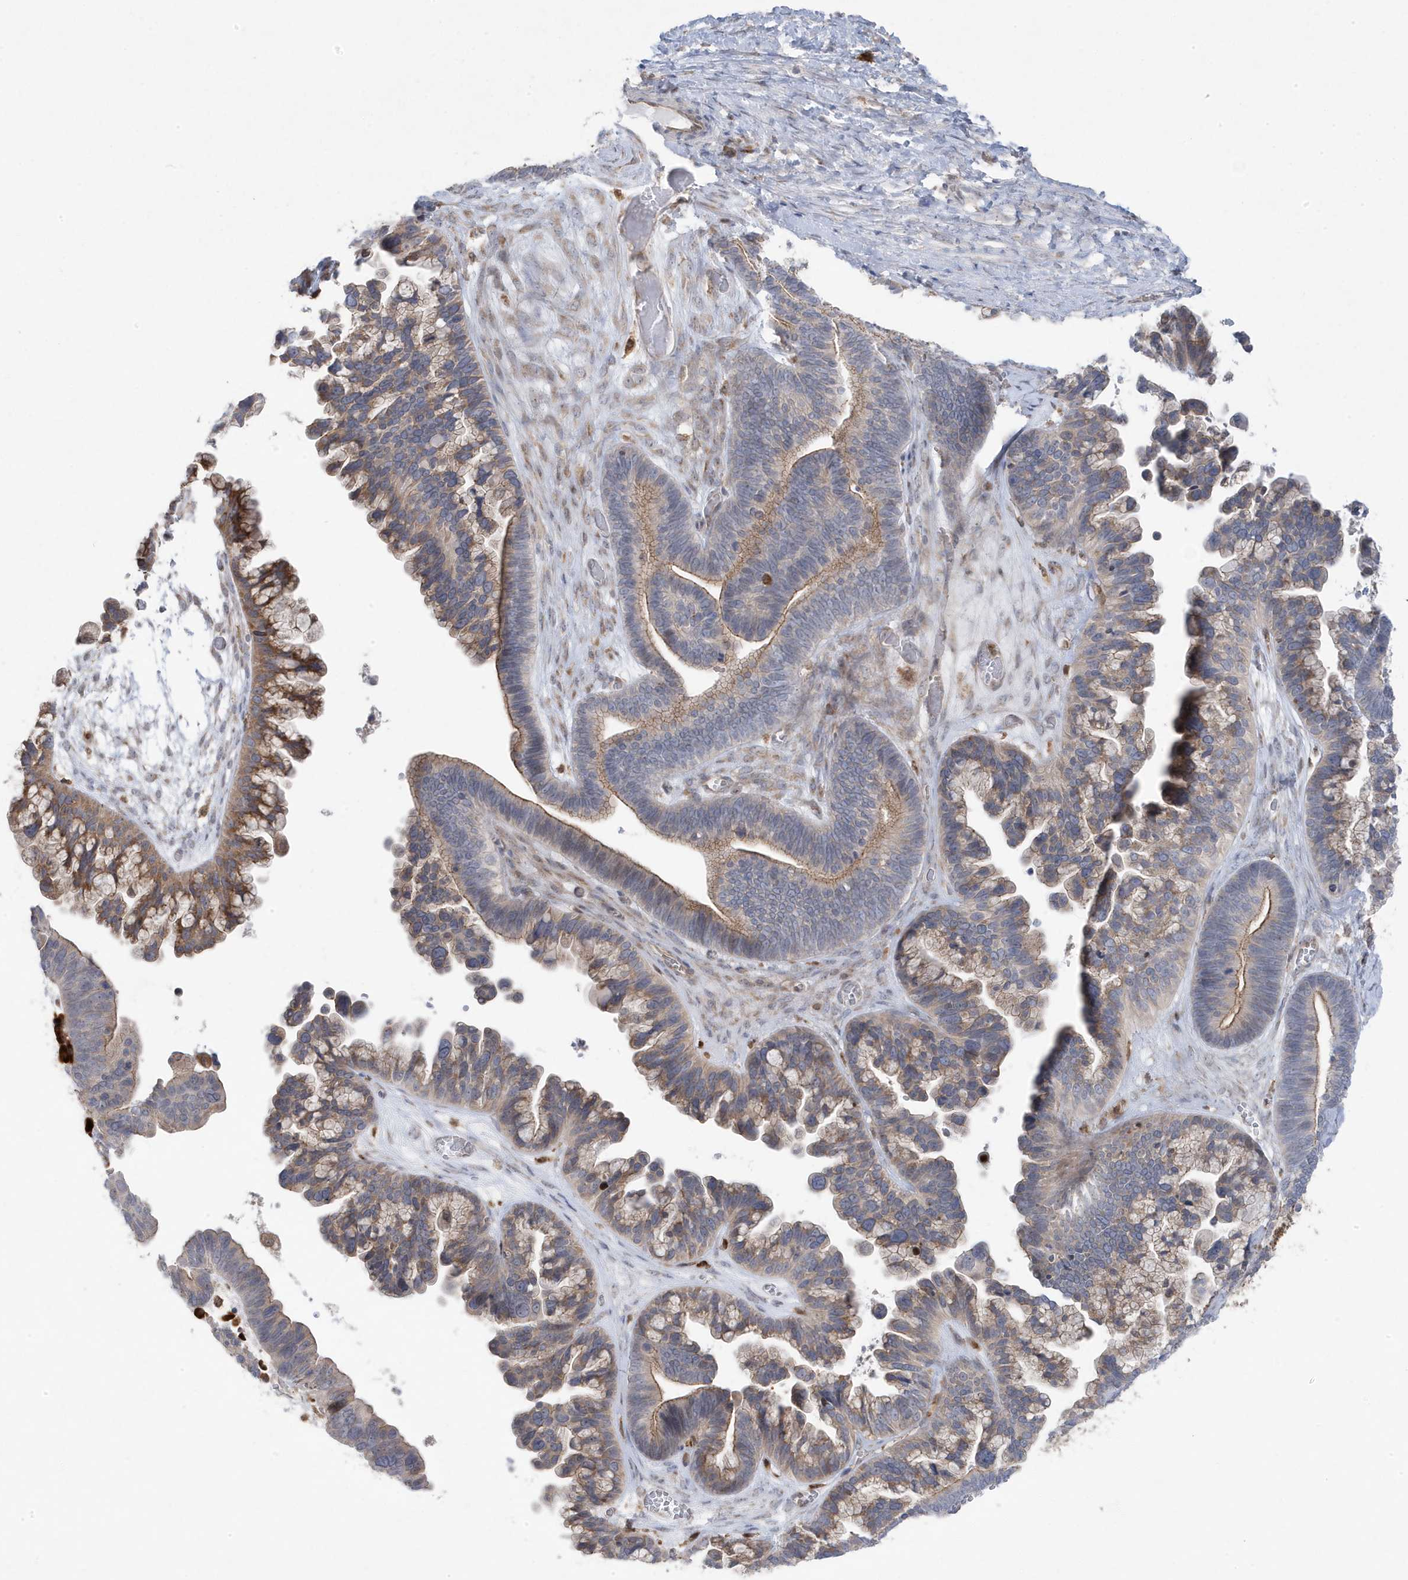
{"staining": {"intensity": "weak", "quantity": ">75%", "location": "cytoplasmic/membranous"}, "tissue": "ovarian cancer", "cell_type": "Tumor cells", "image_type": "cancer", "snomed": [{"axis": "morphology", "description": "Cystadenocarcinoma, serous, NOS"}, {"axis": "topography", "description": "Ovary"}], "caption": "High-power microscopy captured an IHC image of ovarian cancer, revealing weak cytoplasmic/membranous expression in approximately >75% of tumor cells. The staining is performed using DAB brown chromogen to label protein expression. The nuclei are counter-stained blue using hematoxylin.", "gene": "ZNF654", "patient": {"sex": "female", "age": 56}}